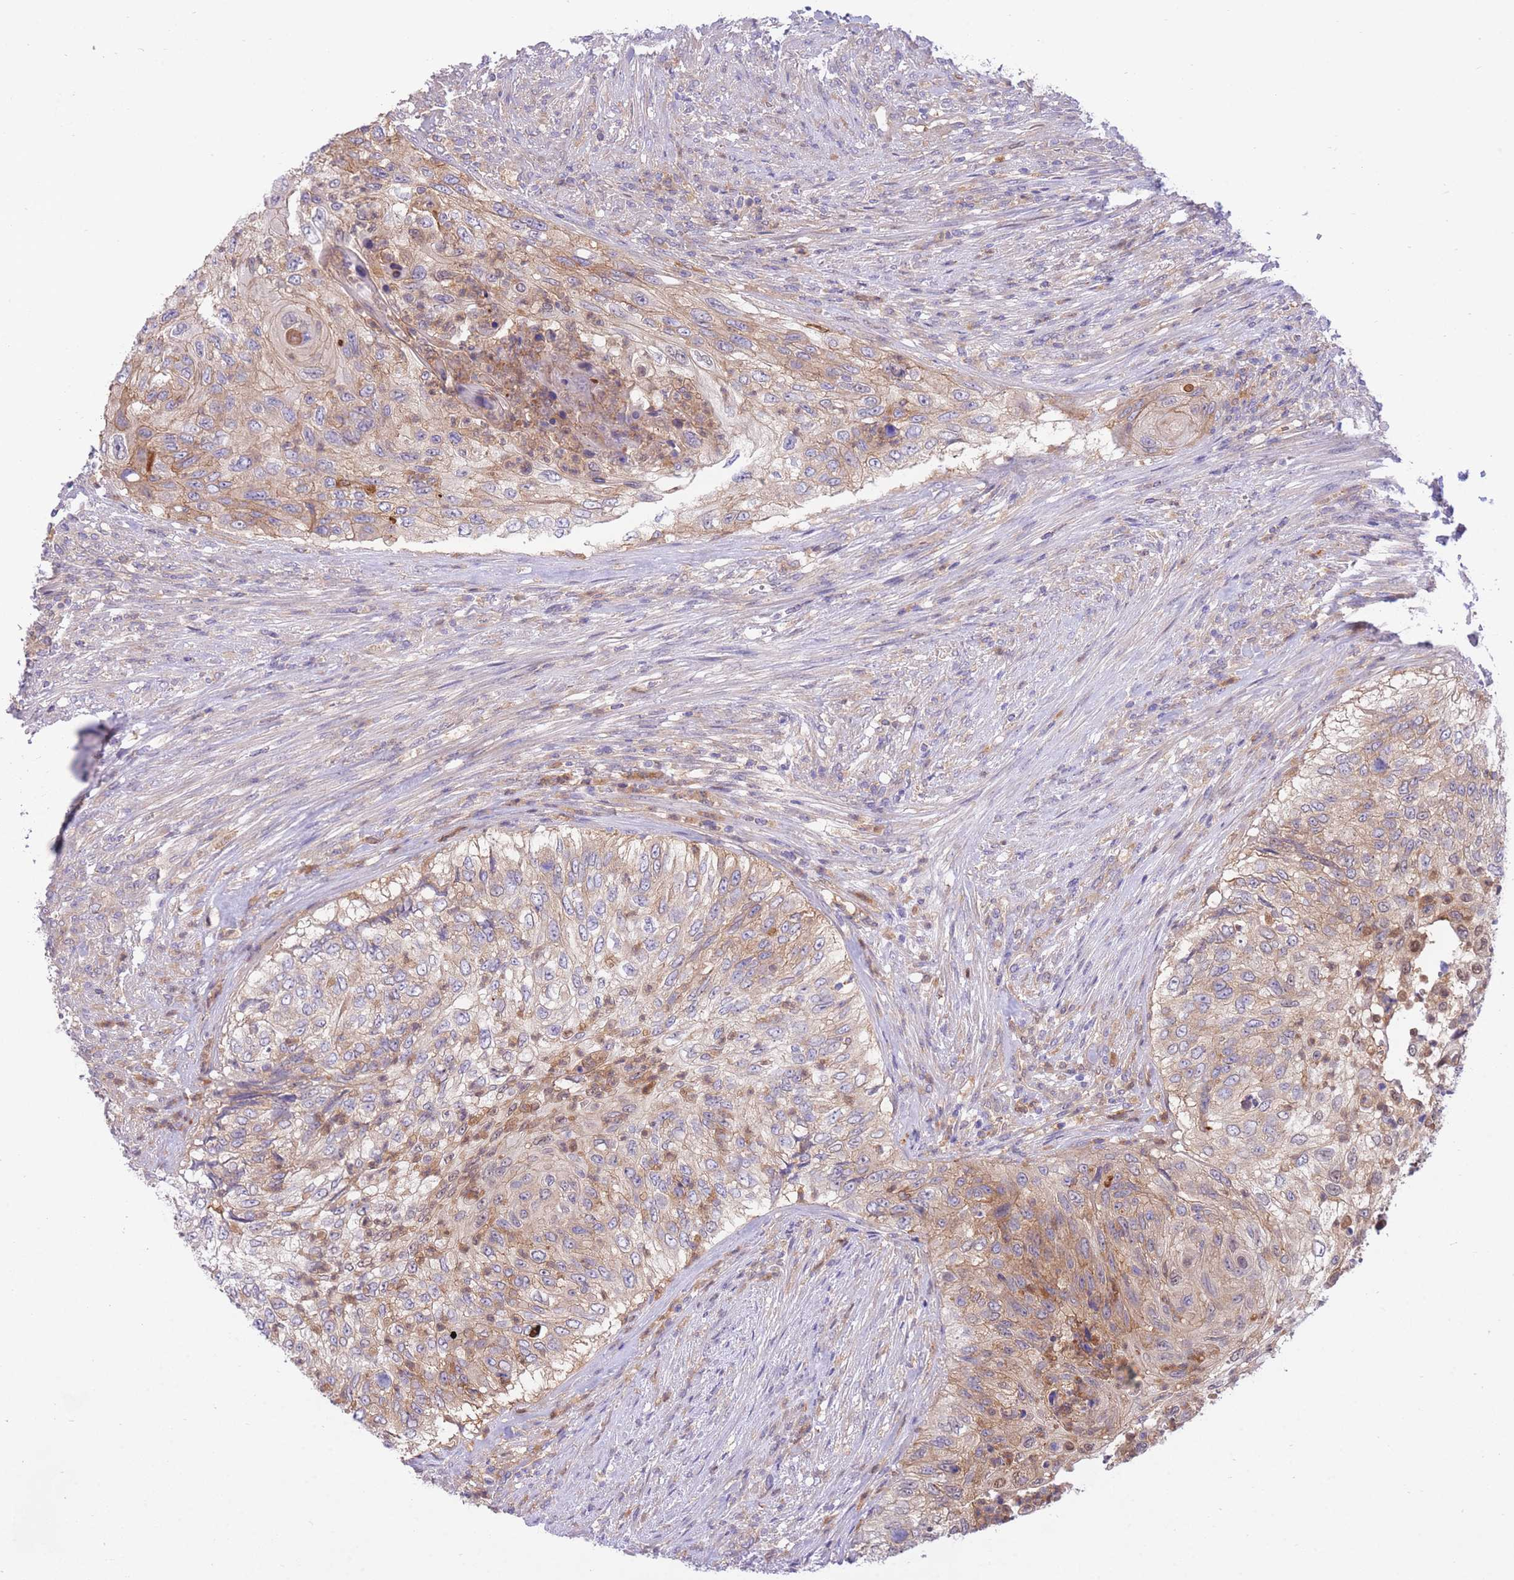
{"staining": {"intensity": "weak", "quantity": "25%-75%", "location": "cytoplasmic/membranous"}, "tissue": "urothelial cancer", "cell_type": "Tumor cells", "image_type": "cancer", "snomed": [{"axis": "morphology", "description": "Urothelial carcinoma, High grade"}, {"axis": "topography", "description": "Urinary bladder"}], "caption": "Tumor cells show weak cytoplasmic/membranous expression in about 25%-75% of cells in urothelial carcinoma (high-grade).", "gene": "NAMPT", "patient": {"sex": "female", "age": 60}}